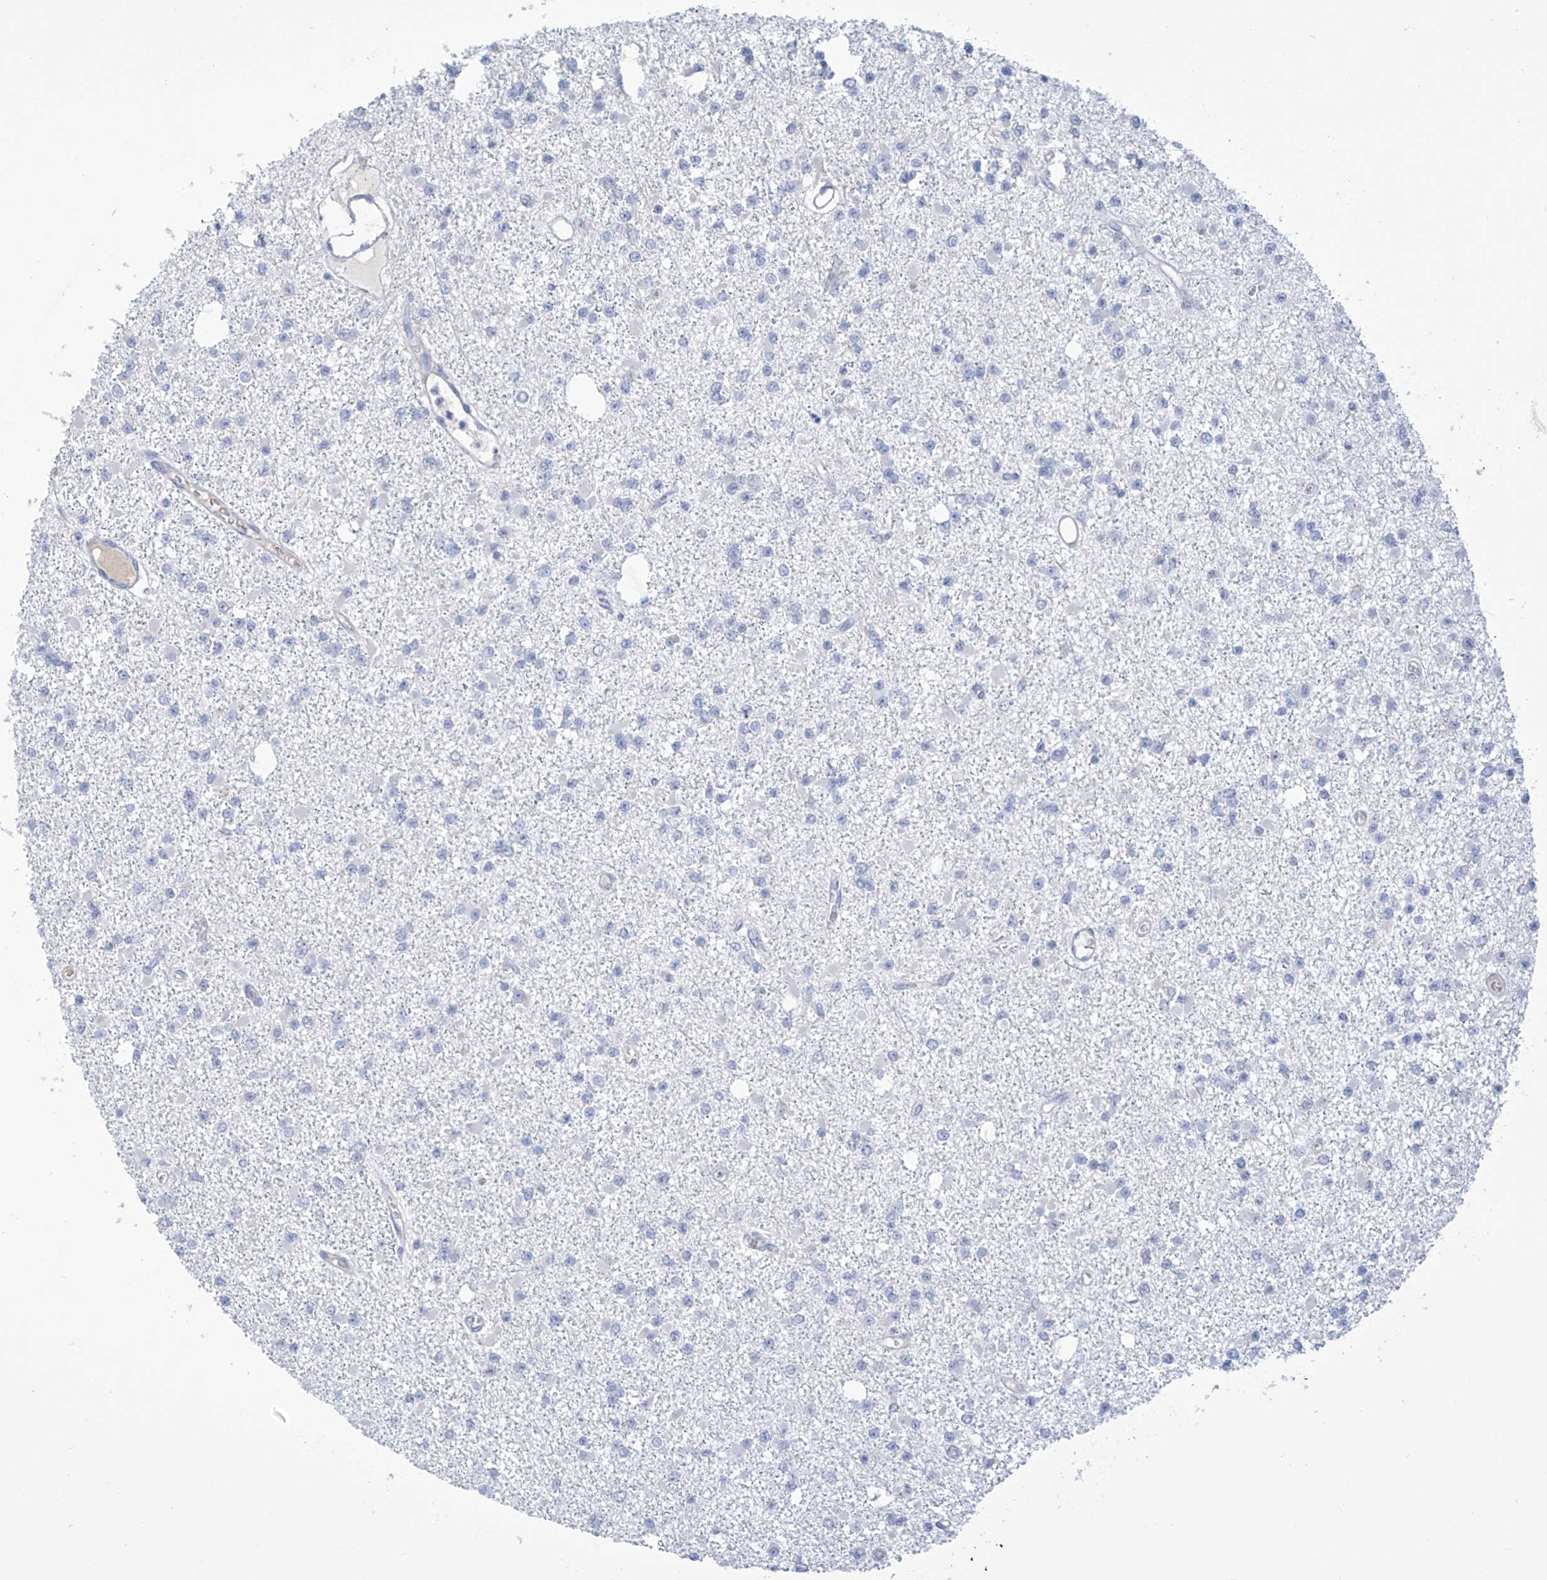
{"staining": {"intensity": "negative", "quantity": "none", "location": "none"}, "tissue": "glioma", "cell_type": "Tumor cells", "image_type": "cancer", "snomed": [{"axis": "morphology", "description": "Glioma, malignant, Low grade"}, {"axis": "topography", "description": "Brain"}], "caption": "This is a micrograph of IHC staining of glioma, which shows no positivity in tumor cells.", "gene": "IBA57", "patient": {"sex": "female", "age": 22}}